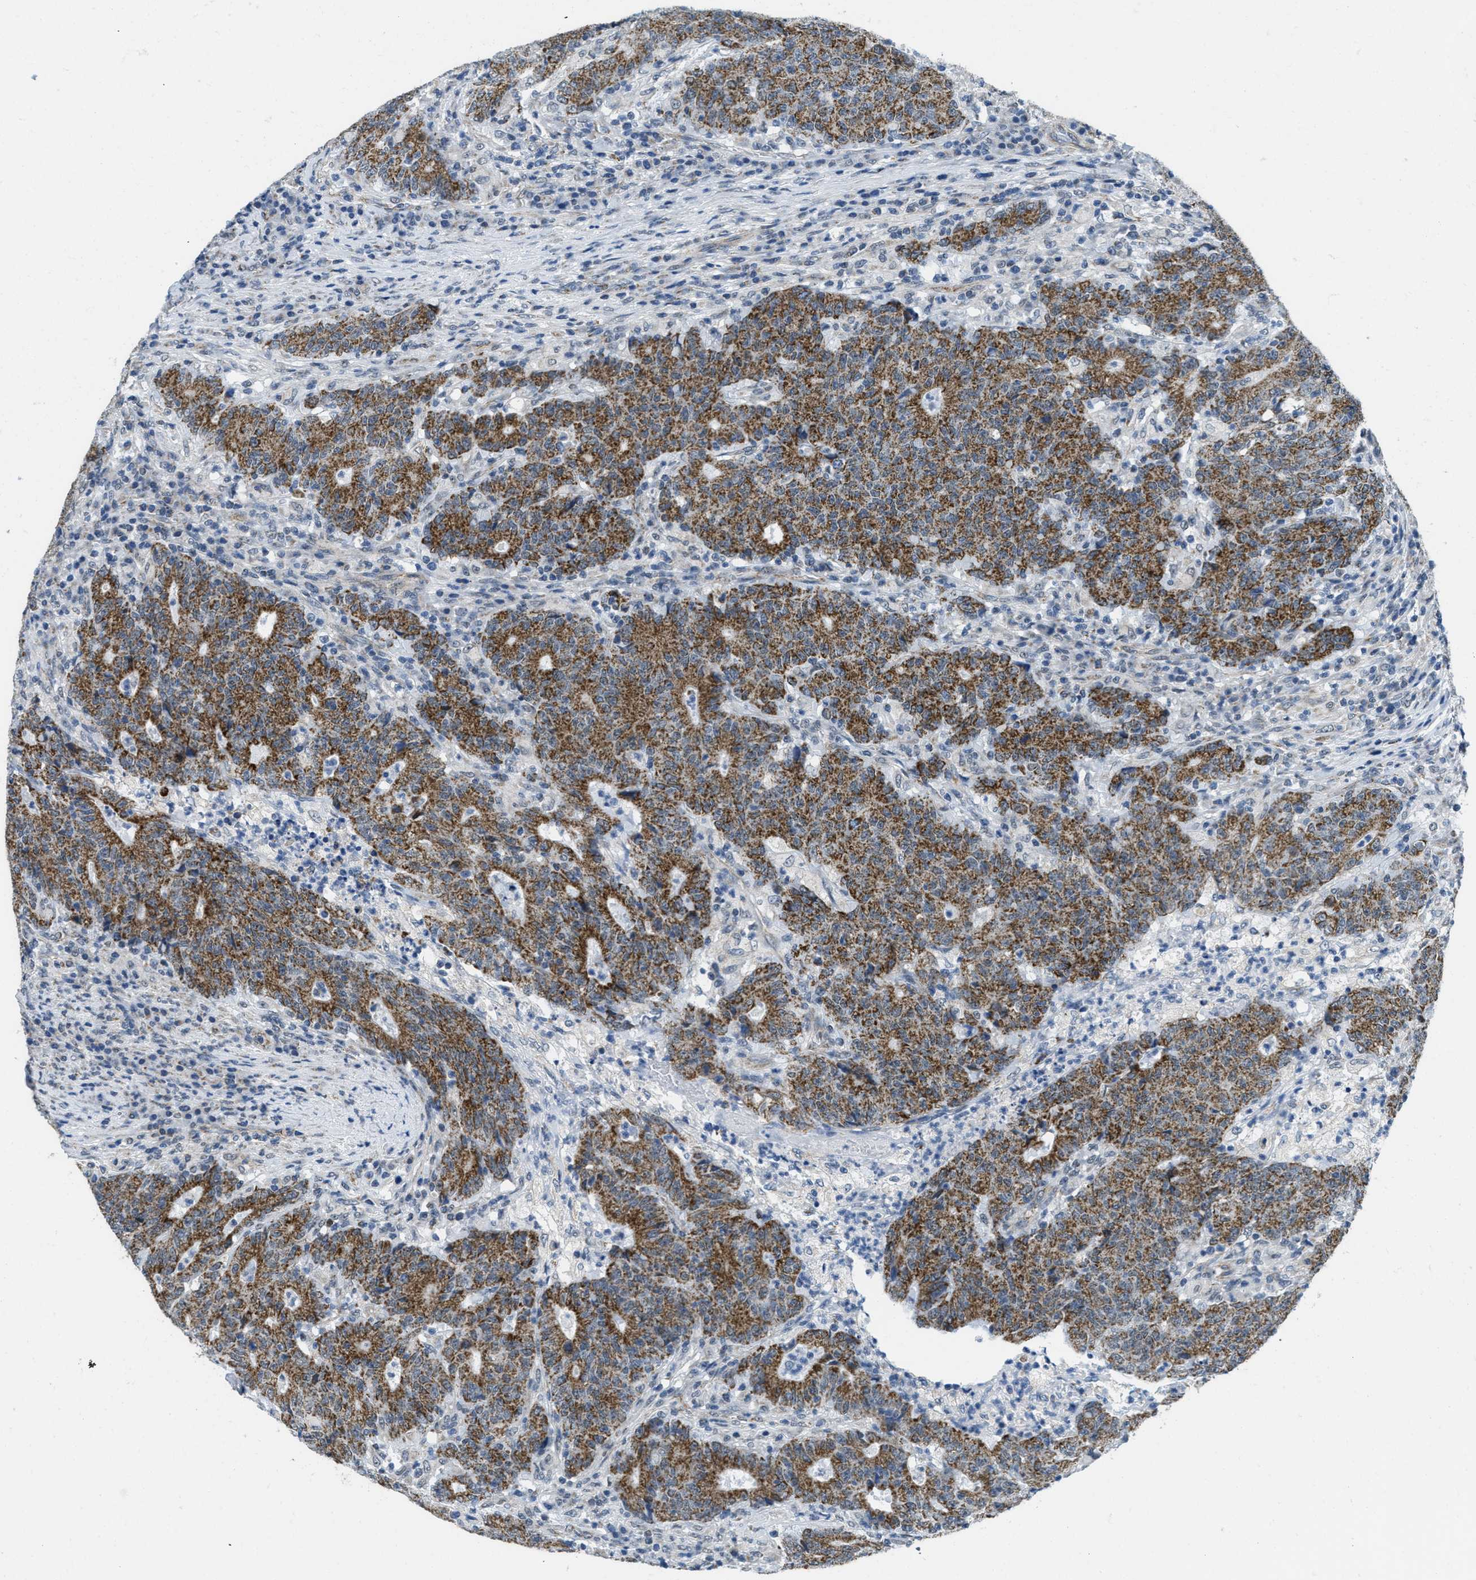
{"staining": {"intensity": "moderate", "quantity": ">75%", "location": "cytoplasmic/membranous"}, "tissue": "colorectal cancer", "cell_type": "Tumor cells", "image_type": "cancer", "snomed": [{"axis": "morphology", "description": "Normal tissue, NOS"}, {"axis": "morphology", "description": "Adenocarcinoma, NOS"}, {"axis": "topography", "description": "Colon"}], "caption": "This histopathology image exhibits colorectal cancer (adenocarcinoma) stained with immunohistochemistry to label a protein in brown. The cytoplasmic/membranous of tumor cells show moderate positivity for the protein. Nuclei are counter-stained blue.", "gene": "TOMM70", "patient": {"sex": "female", "age": 75}}